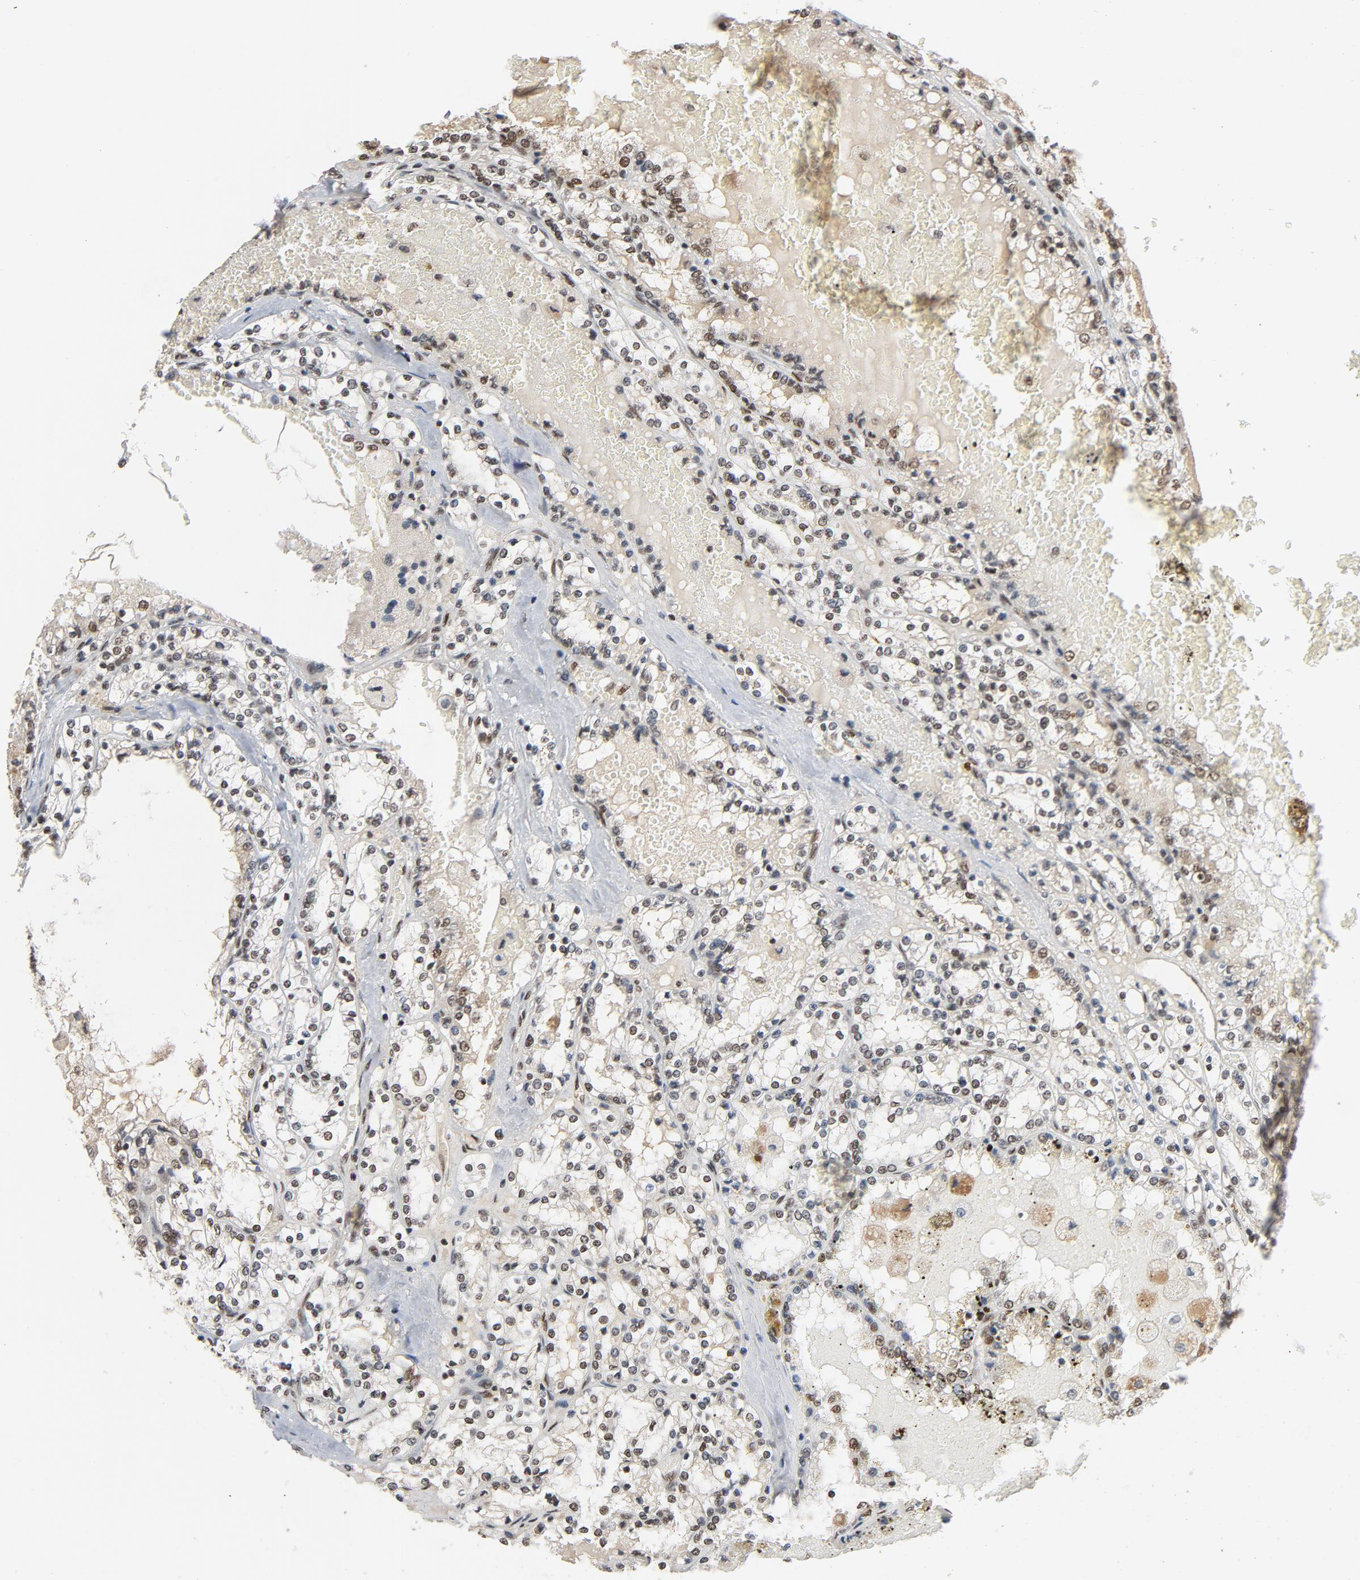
{"staining": {"intensity": "moderate", "quantity": "25%-75%", "location": "nuclear"}, "tissue": "renal cancer", "cell_type": "Tumor cells", "image_type": "cancer", "snomed": [{"axis": "morphology", "description": "Adenocarcinoma, NOS"}, {"axis": "topography", "description": "Kidney"}], "caption": "Human renal cancer (adenocarcinoma) stained with a protein marker demonstrates moderate staining in tumor cells.", "gene": "SMARCD1", "patient": {"sex": "female", "age": 56}}